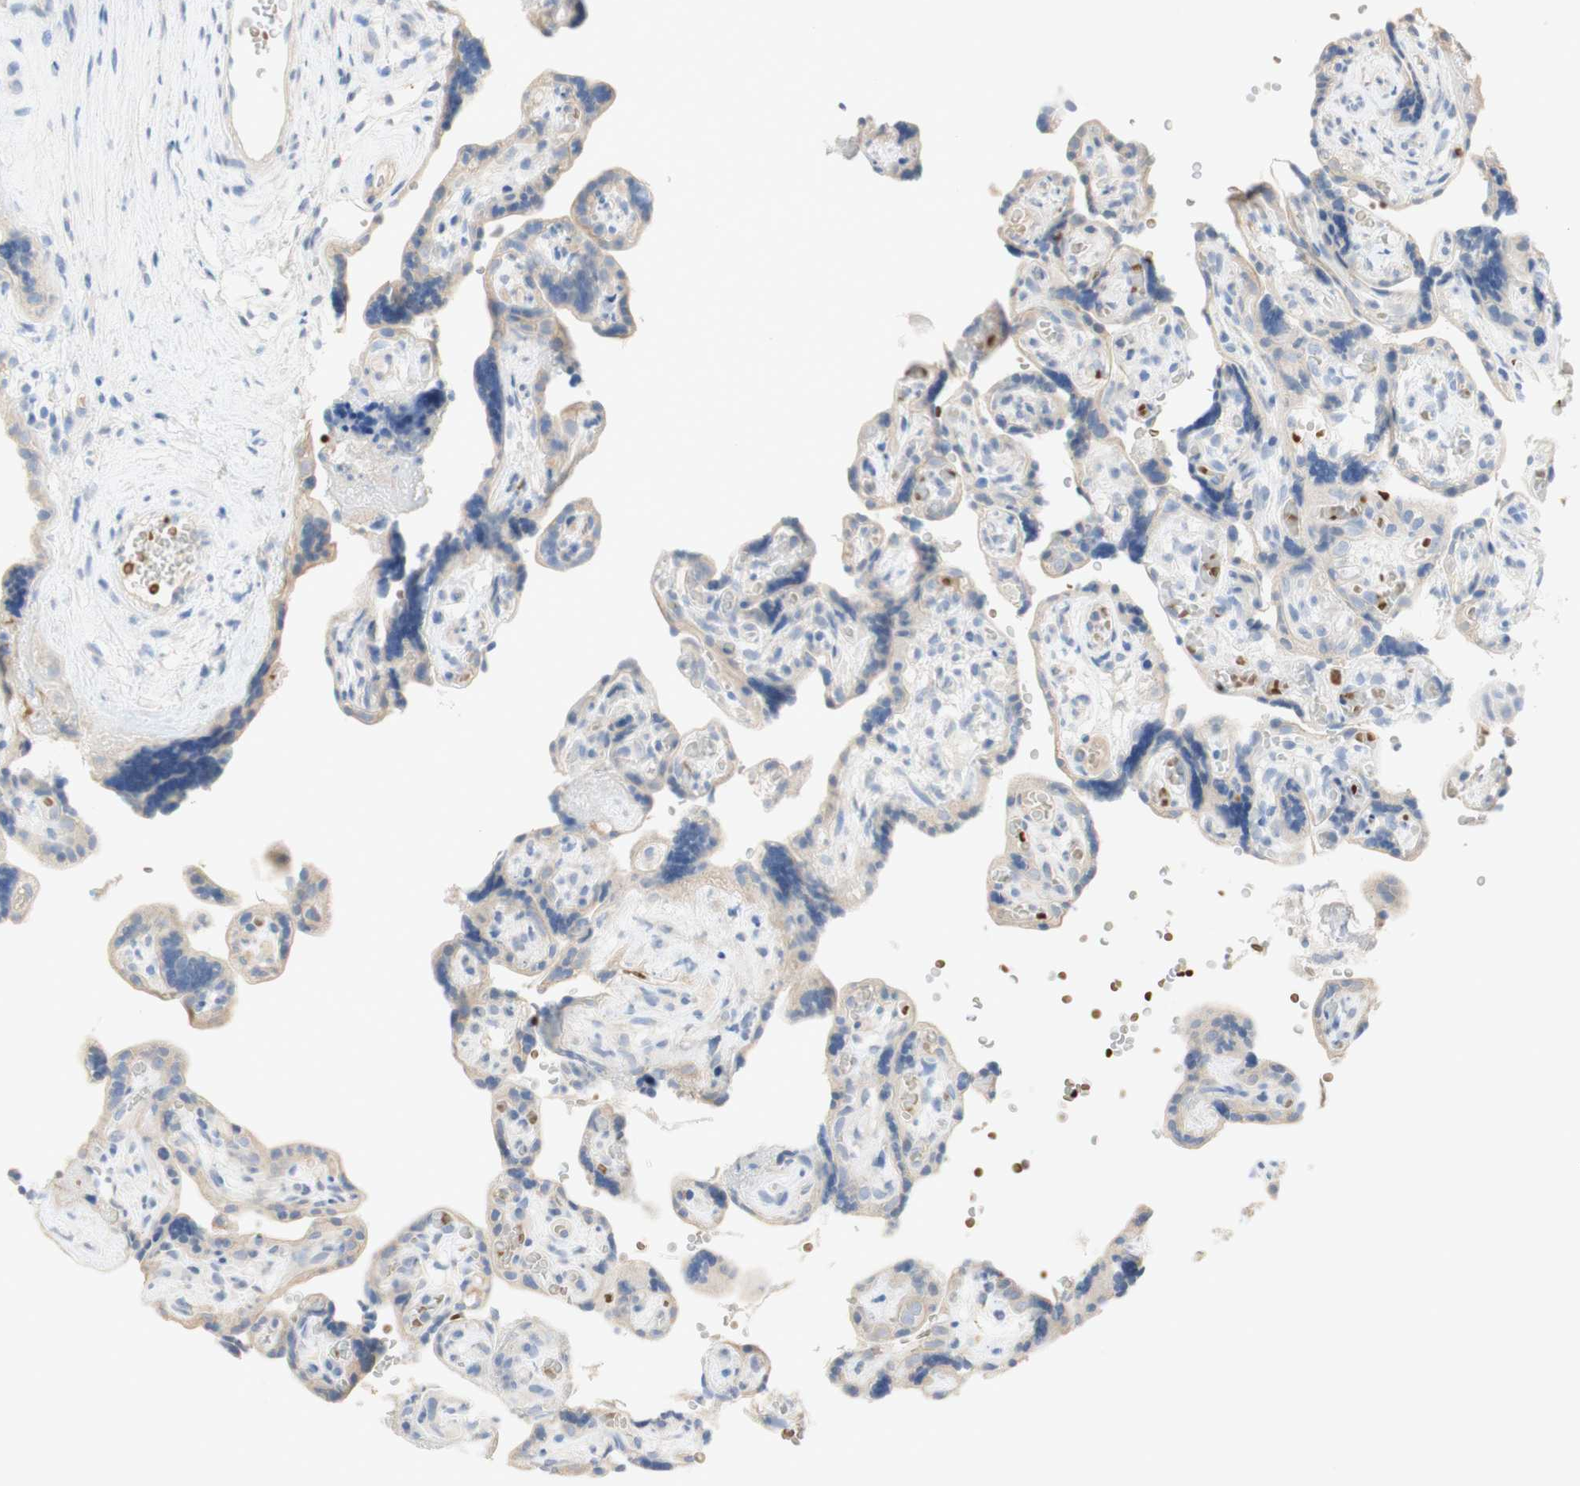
{"staining": {"intensity": "weak", "quantity": "<25%", "location": "cytoplasmic/membranous"}, "tissue": "placenta", "cell_type": "Trophoblastic cells", "image_type": "normal", "snomed": [{"axis": "morphology", "description": "Normal tissue, NOS"}, {"axis": "topography", "description": "Placenta"}], "caption": "This is an immunohistochemistry micrograph of unremarkable placenta. There is no positivity in trophoblastic cells.", "gene": "EPO", "patient": {"sex": "female", "age": 30}}